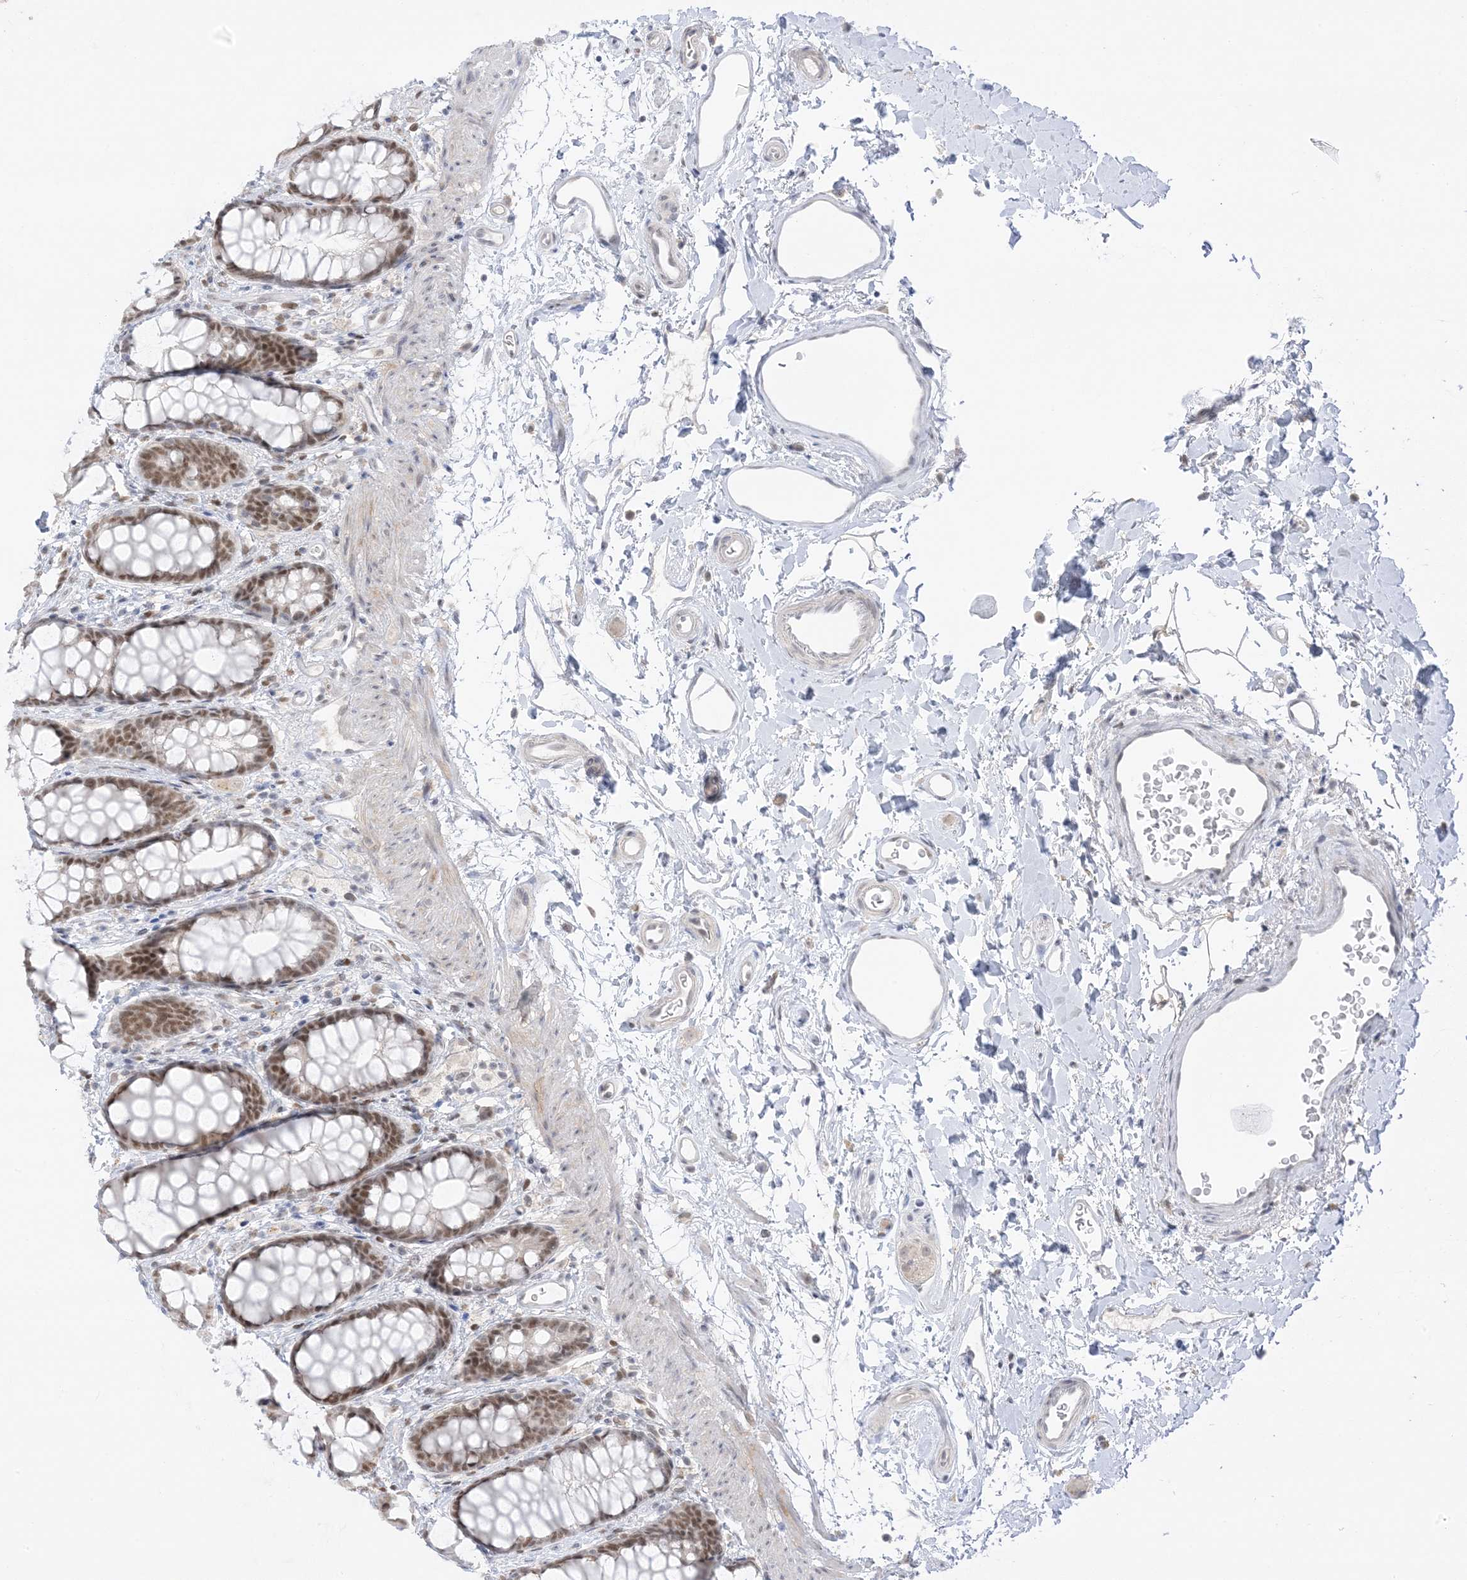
{"staining": {"intensity": "moderate", "quantity": "25%-75%", "location": "nuclear"}, "tissue": "rectum", "cell_type": "Glandular cells", "image_type": "normal", "snomed": [{"axis": "morphology", "description": "Normal tissue, NOS"}, {"axis": "topography", "description": "Rectum"}], "caption": "High-power microscopy captured an IHC image of unremarkable rectum, revealing moderate nuclear expression in approximately 25%-75% of glandular cells.", "gene": "MSL3", "patient": {"sex": "female", "age": 65}}